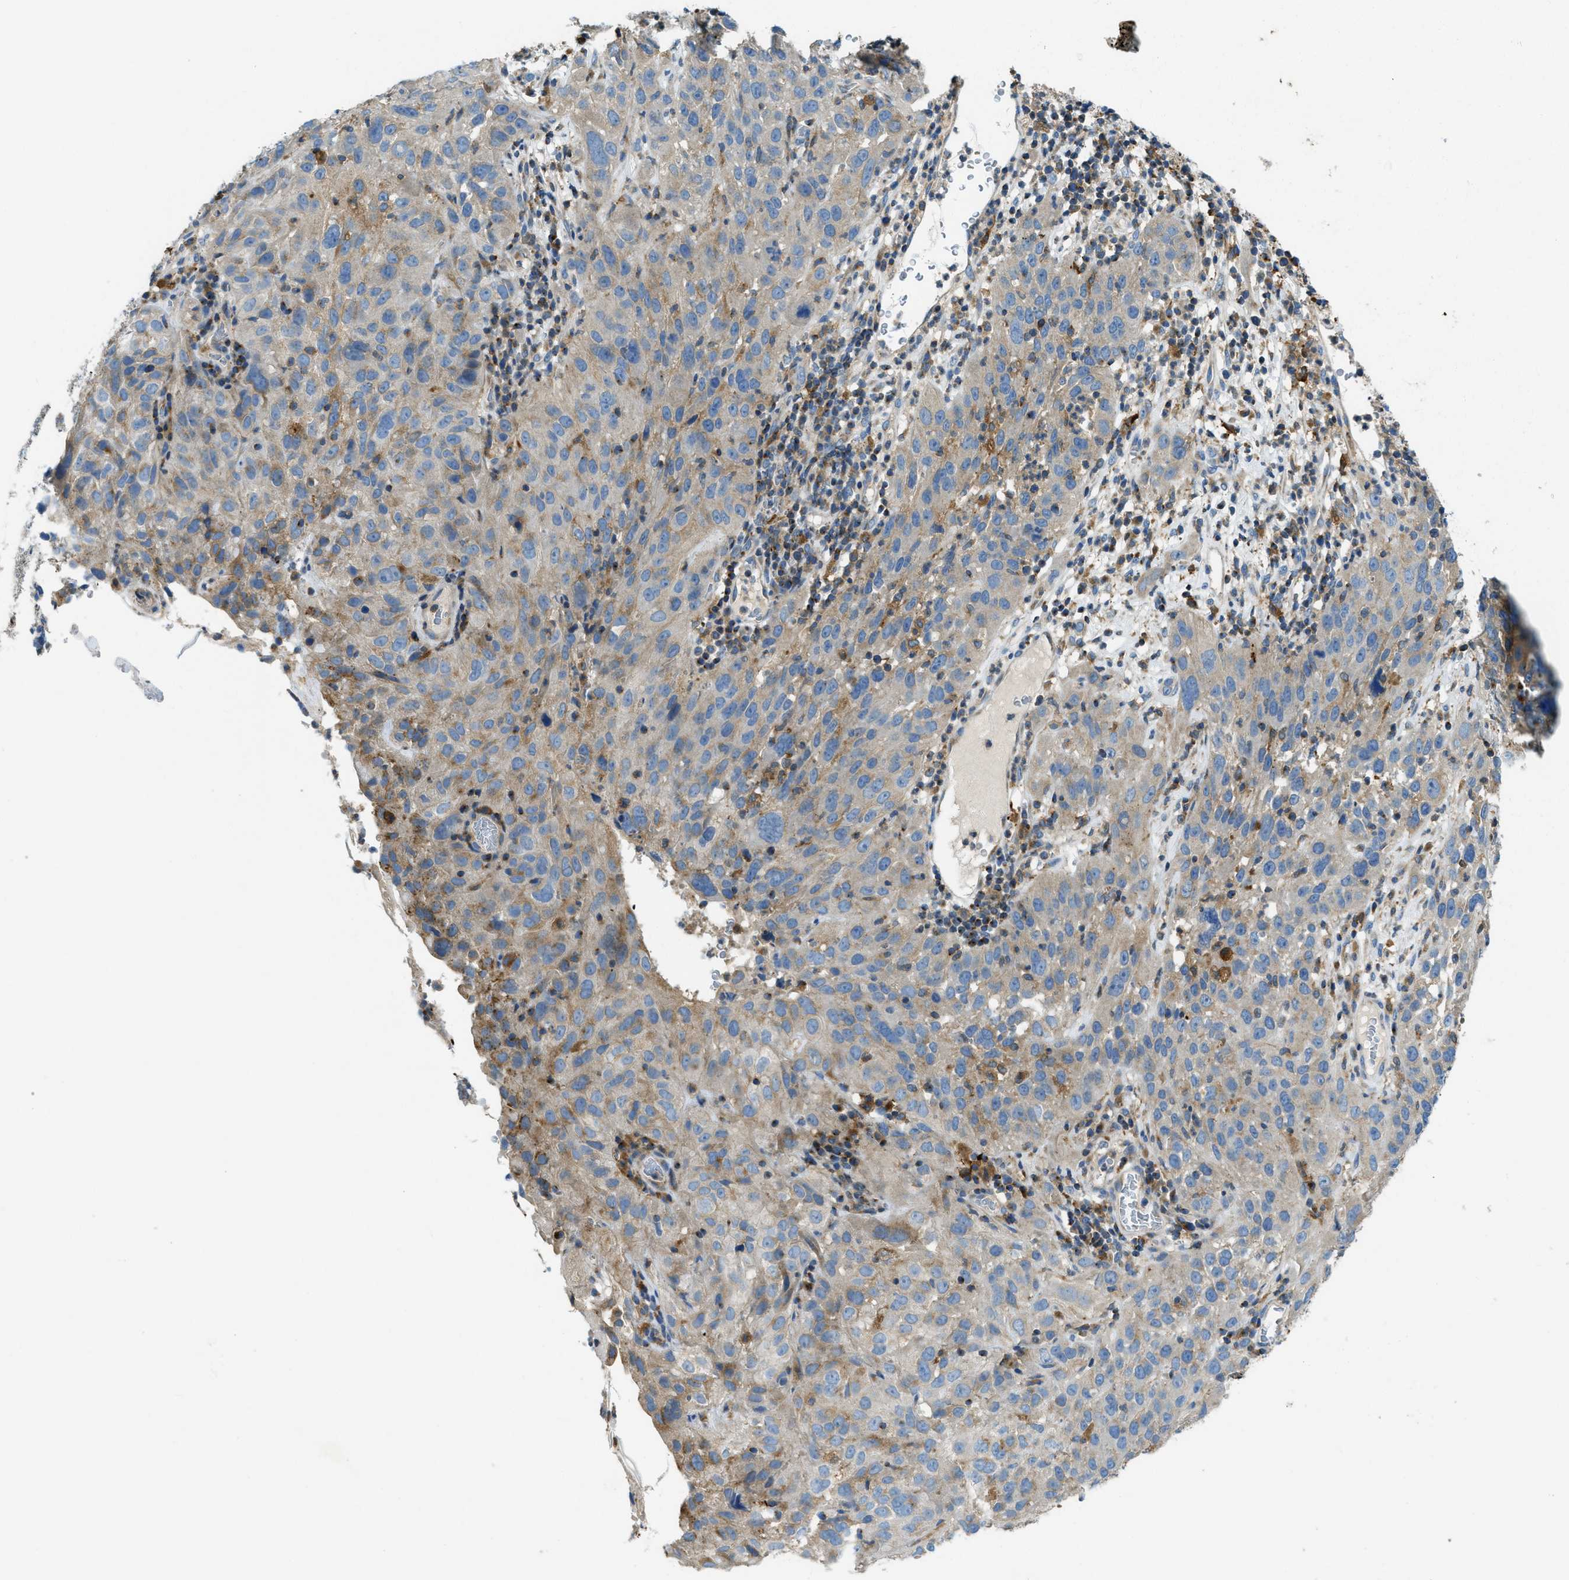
{"staining": {"intensity": "weak", "quantity": ">75%", "location": "cytoplasmic/membranous"}, "tissue": "cervical cancer", "cell_type": "Tumor cells", "image_type": "cancer", "snomed": [{"axis": "morphology", "description": "Squamous cell carcinoma, NOS"}, {"axis": "topography", "description": "Cervix"}], "caption": "About >75% of tumor cells in human squamous cell carcinoma (cervical) demonstrate weak cytoplasmic/membranous protein expression as visualized by brown immunohistochemical staining.", "gene": "RFFL", "patient": {"sex": "female", "age": 32}}